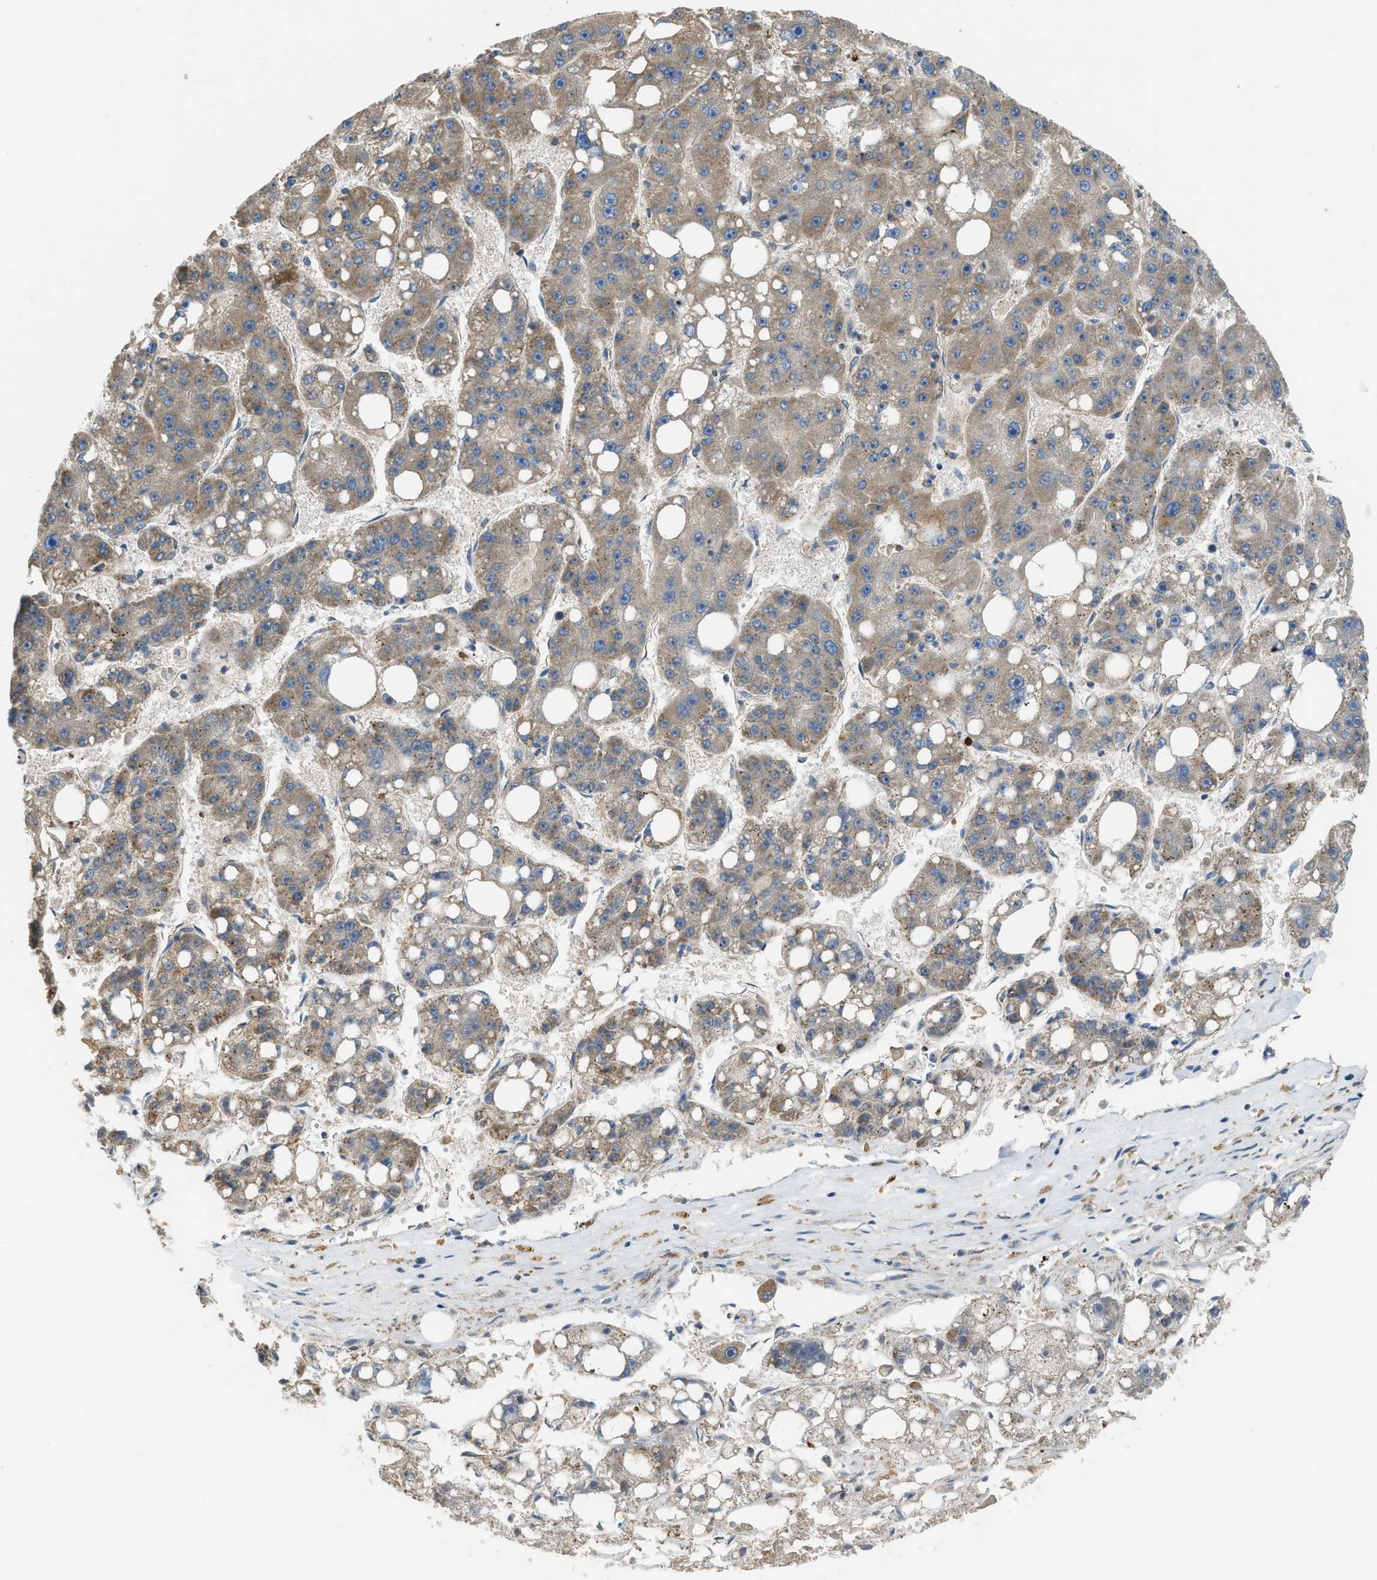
{"staining": {"intensity": "moderate", "quantity": ">75%", "location": "cytoplasmic/membranous"}, "tissue": "liver cancer", "cell_type": "Tumor cells", "image_type": "cancer", "snomed": [{"axis": "morphology", "description": "Carcinoma, Hepatocellular, NOS"}, {"axis": "topography", "description": "Liver"}], "caption": "The immunohistochemical stain shows moderate cytoplasmic/membranous positivity in tumor cells of hepatocellular carcinoma (liver) tissue.", "gene": "TMEM68", "patient": {"sex": "female", "age": 61}}